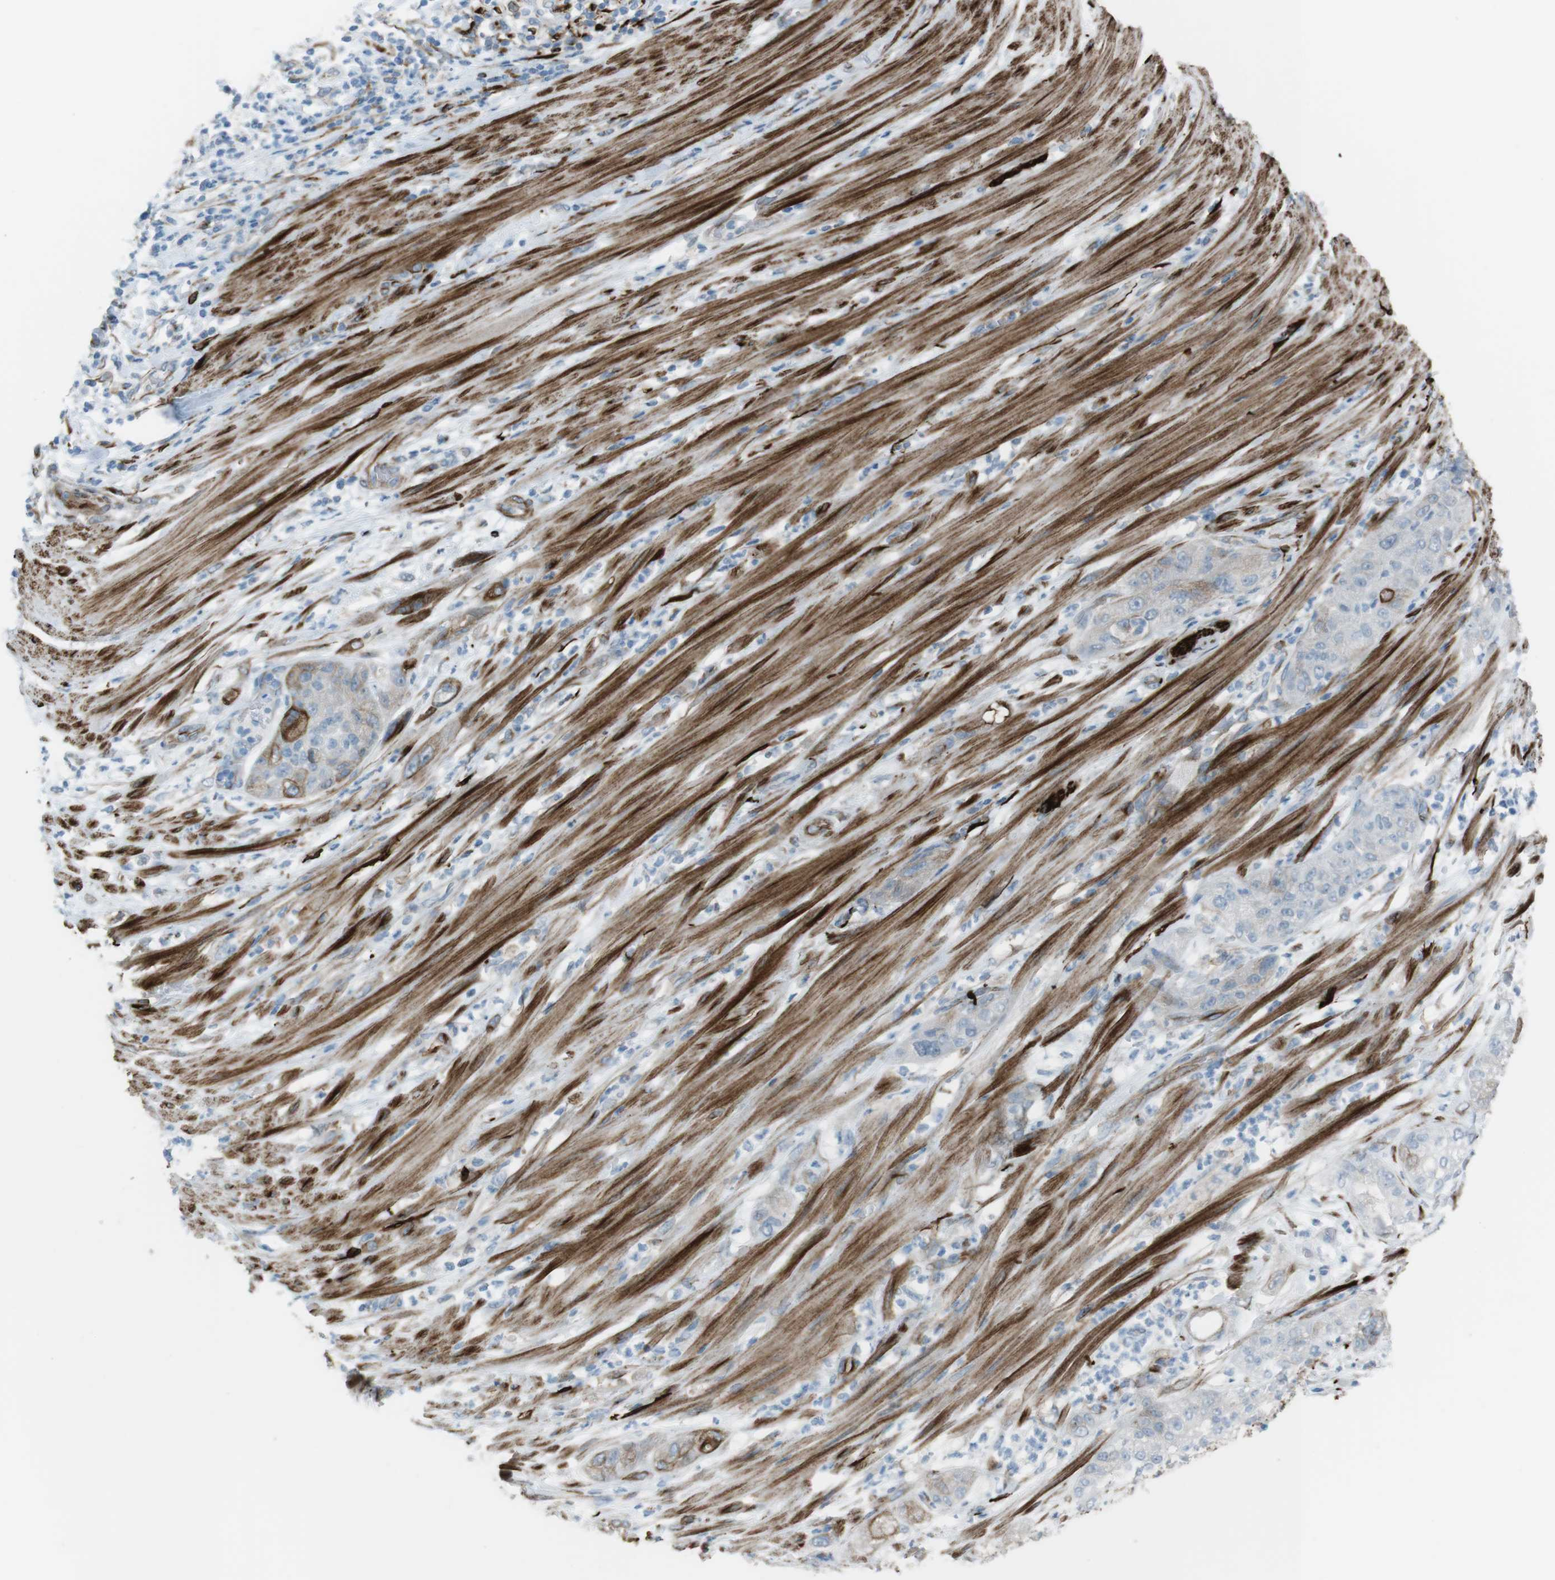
{"staining": {"intensity": "weak", "quantity": "25%-75%", "location": "cytoplasmic/membranous"}, "tissue": "pancreatic cancer", "cell_type": "Tumor cells", "image_type": "cancer", "snomed": [{"axis": "morphology", "description": "Adenocarcinoma, NOS"}, {"axis": "topography", "description": "Pancreas"}], "caption": "The photomicrograph shows immunohistochemical staining of pancreatic adenocarcinoma. There is weak cytoplasmic/membranous staining is present in about 25%-75% of tumor cells. (DAB (3,3'-diaminobenzidine) IHC, brown staining for protein, blue staining for nuclei).", "gene": "TUBB2A", "patient": {"sex": "female", "age": 78}}